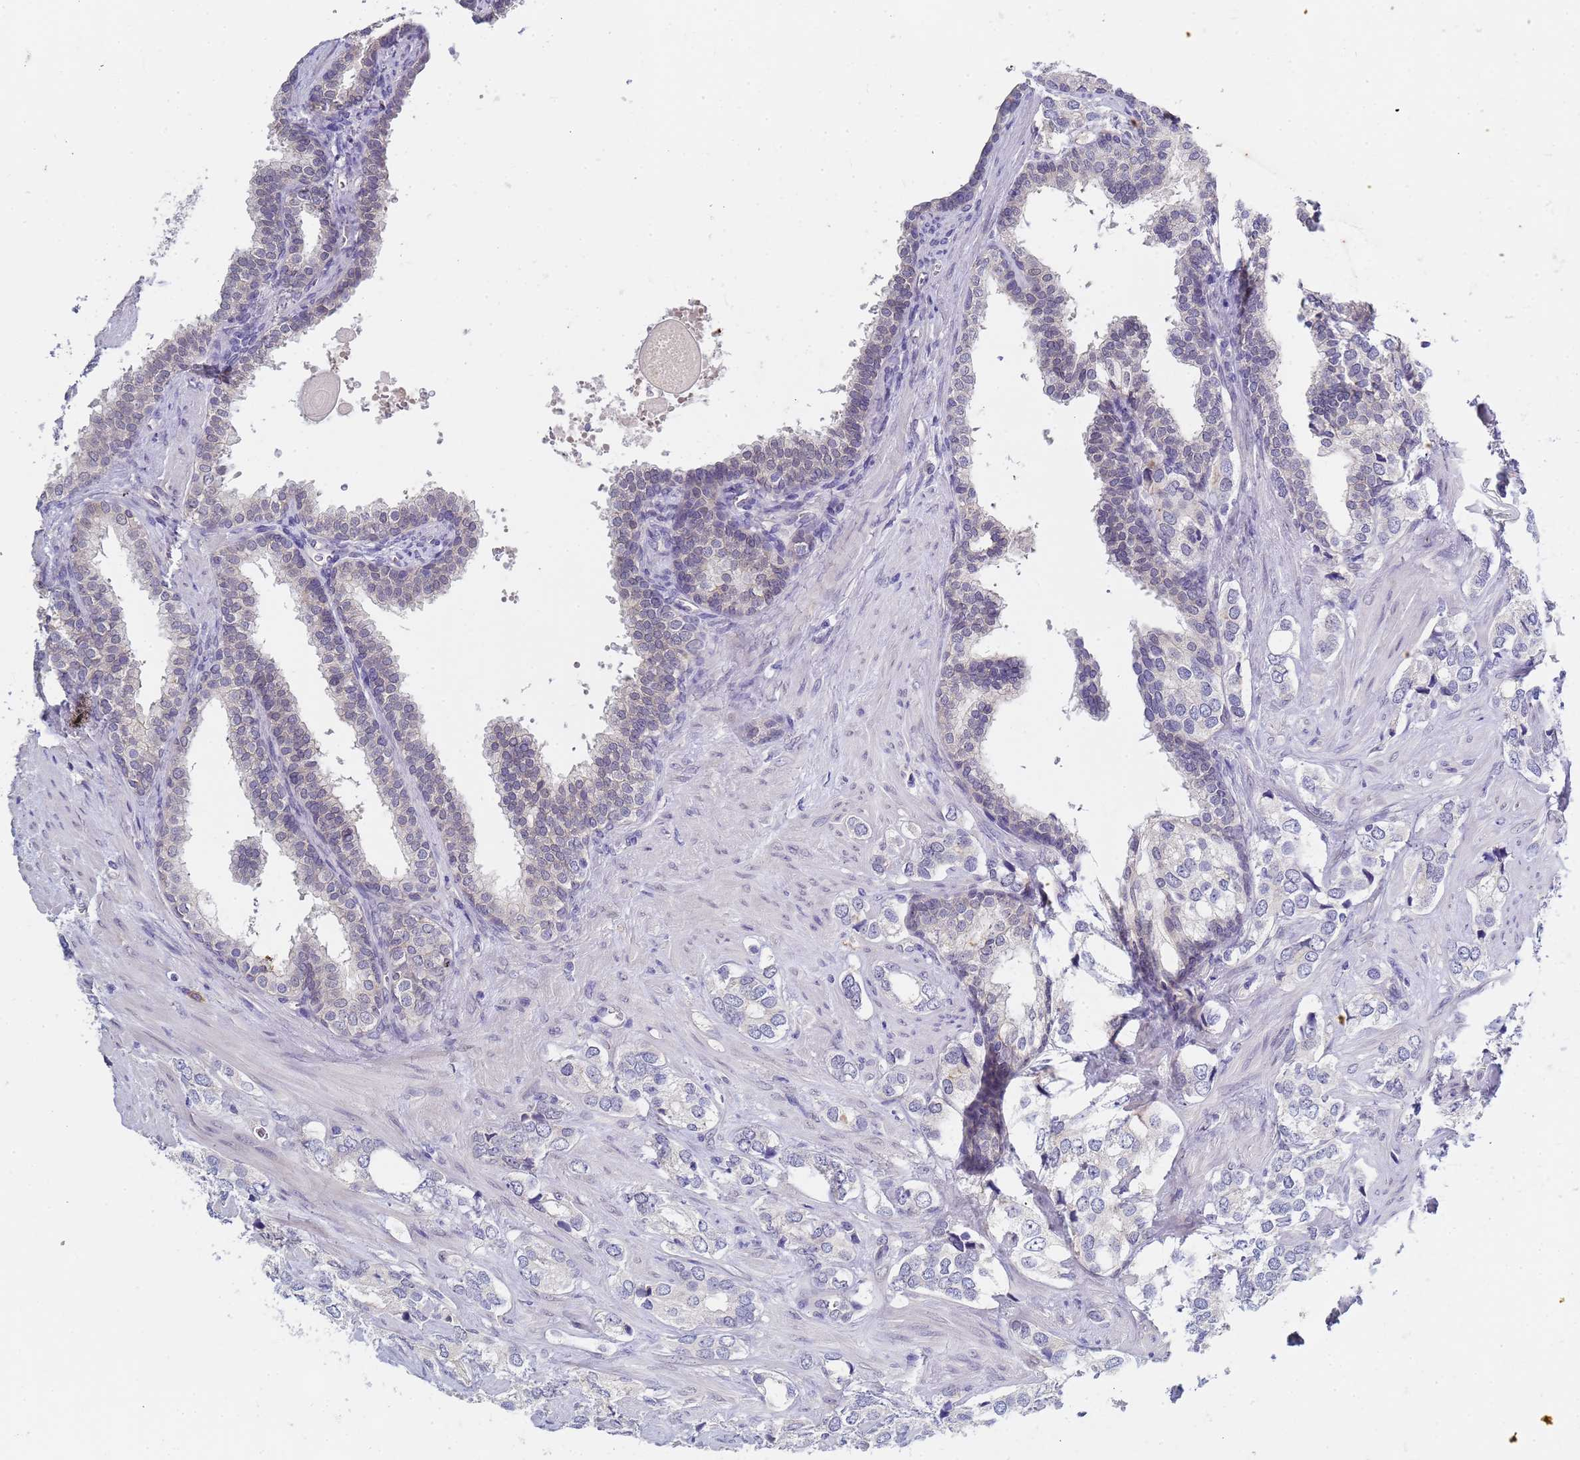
{"staining": {"intensity": "negative", "quantity": "none", "location": "none"}, "tissue": "prostate cancer", "cell_type": "Tumor cells", "image_type": "cancer", "snomed": [{"axis": "morphology", "description": "Adenocarcinoma, High grade"}, {"axis": "topography", "description": "Prostate"}], "caption": "Protein analysis of prostate adenocarcinoma (high-grade) exhibits no significant expression in tumor cells.", "gene": "TRMT10A", "patient": {"sex": "male", "age": 66}}